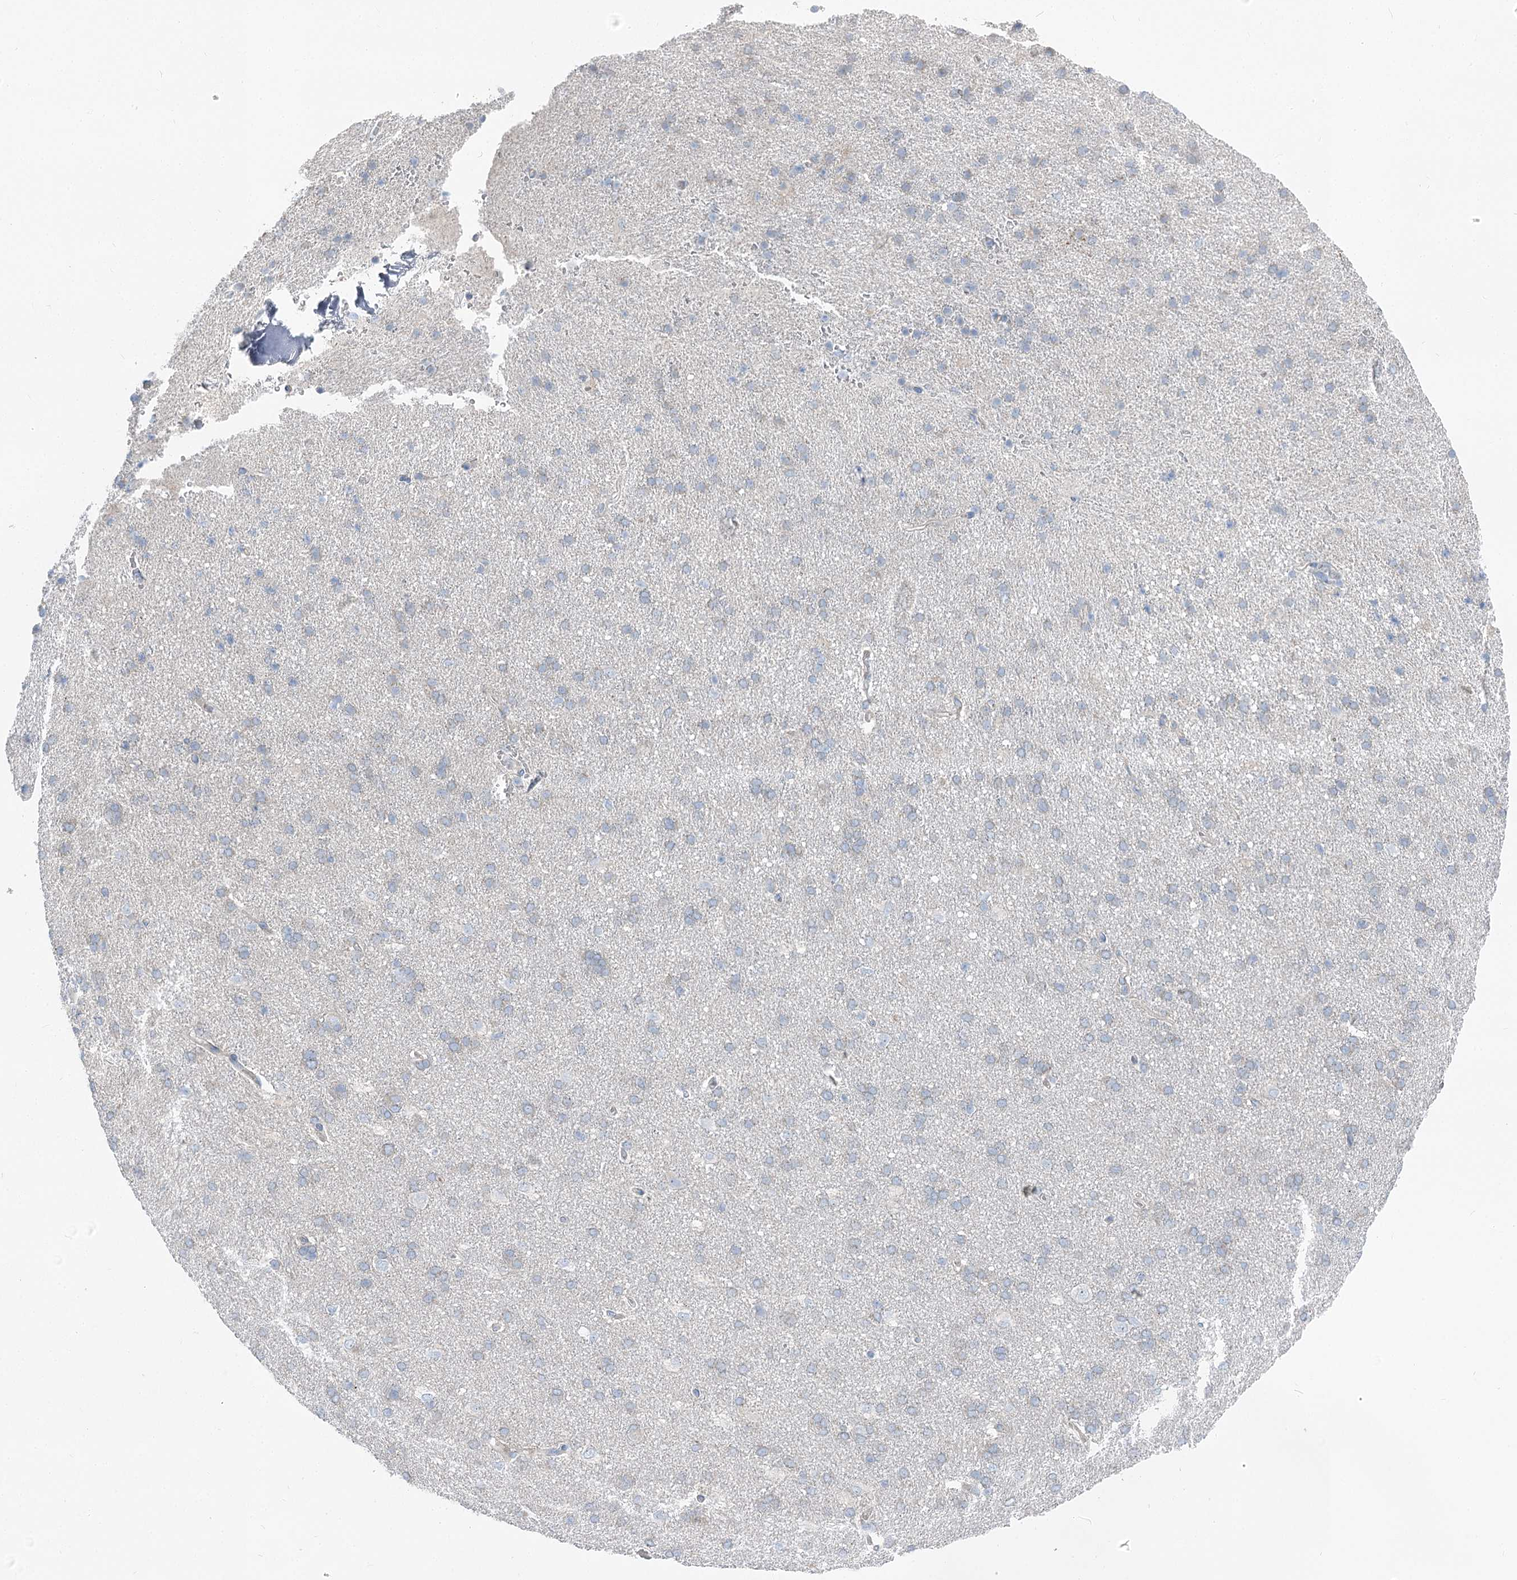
{"staining": {"intensity": "negative", "quantity": "none", "location": "none"}, "tissue": "cerebral cortex", "cell_type": "Endothelial cells", "image_type": "normal", "snomed": [{"axis": "morphology", "description": "Normal tissue, NOS"}, {"axis": "topography", "description": "Cerebral cortex"}], "caption": "Immunohistochemistry (IHC) histopathology image of unremarkable human cerebral cortex stained for a protein (brown), which reveals no staining in endothelial cells.", "gene": "POGLUT1", "patient": {"sex": "male", "age": 62}}